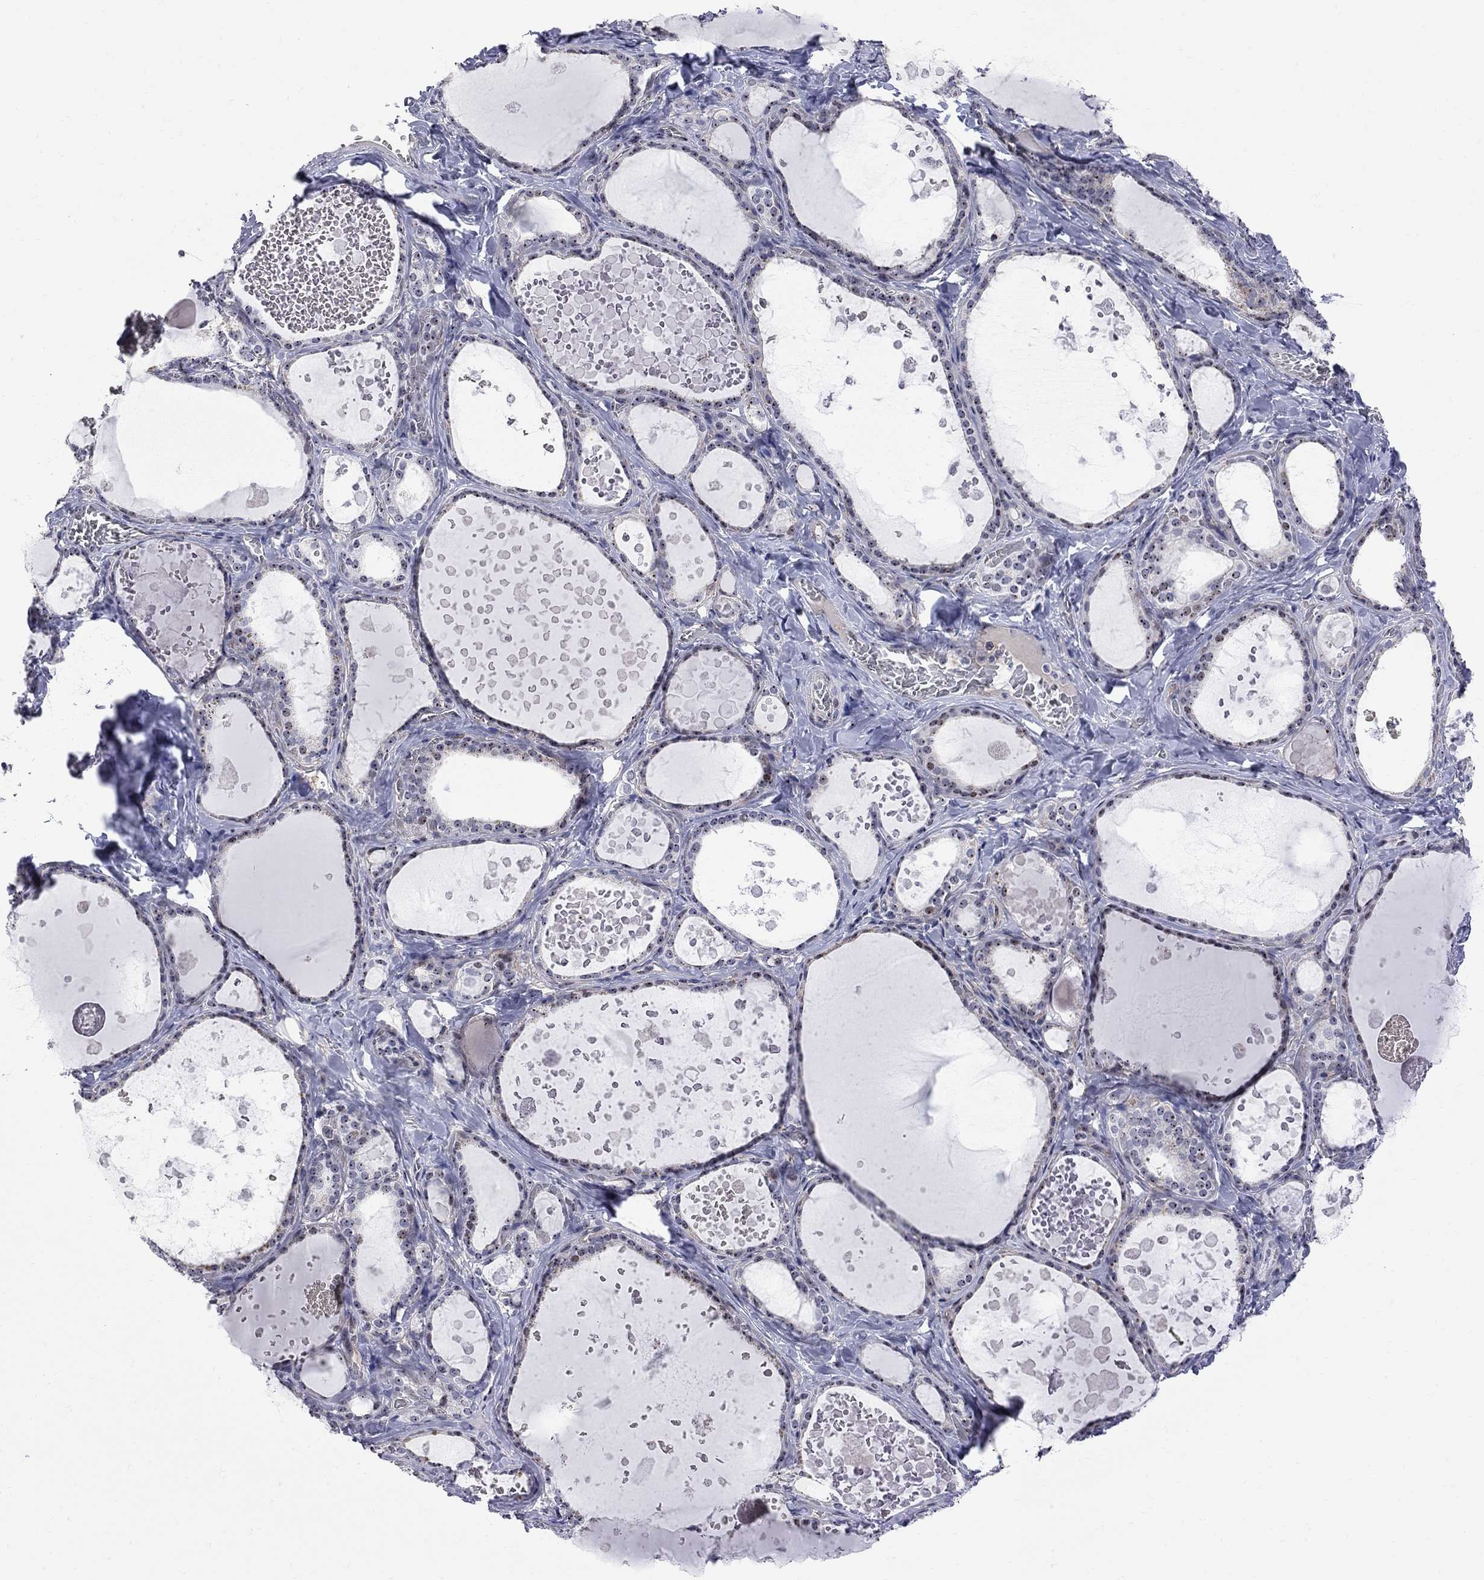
{"staining": {"intensity": "moderate", "quantity": "25%-75%", "location": "nuclear"}, "tissue": "thyroid gland", "cell_type": "Glandular cells", "image_type": "normal", "snomed": [{"axis": "morphology", "description": "Normal tissue, NOS"}, {"axis": "topography", "description": "Thyroid gland"}], "caption": "Protein staining of unremarkable thyroid gland exhibits moderate nuclear expression in approximately 25%-75% of glandular cells.", "gene": "DHX33", "patient": {"sex": "female", "age": 56}}